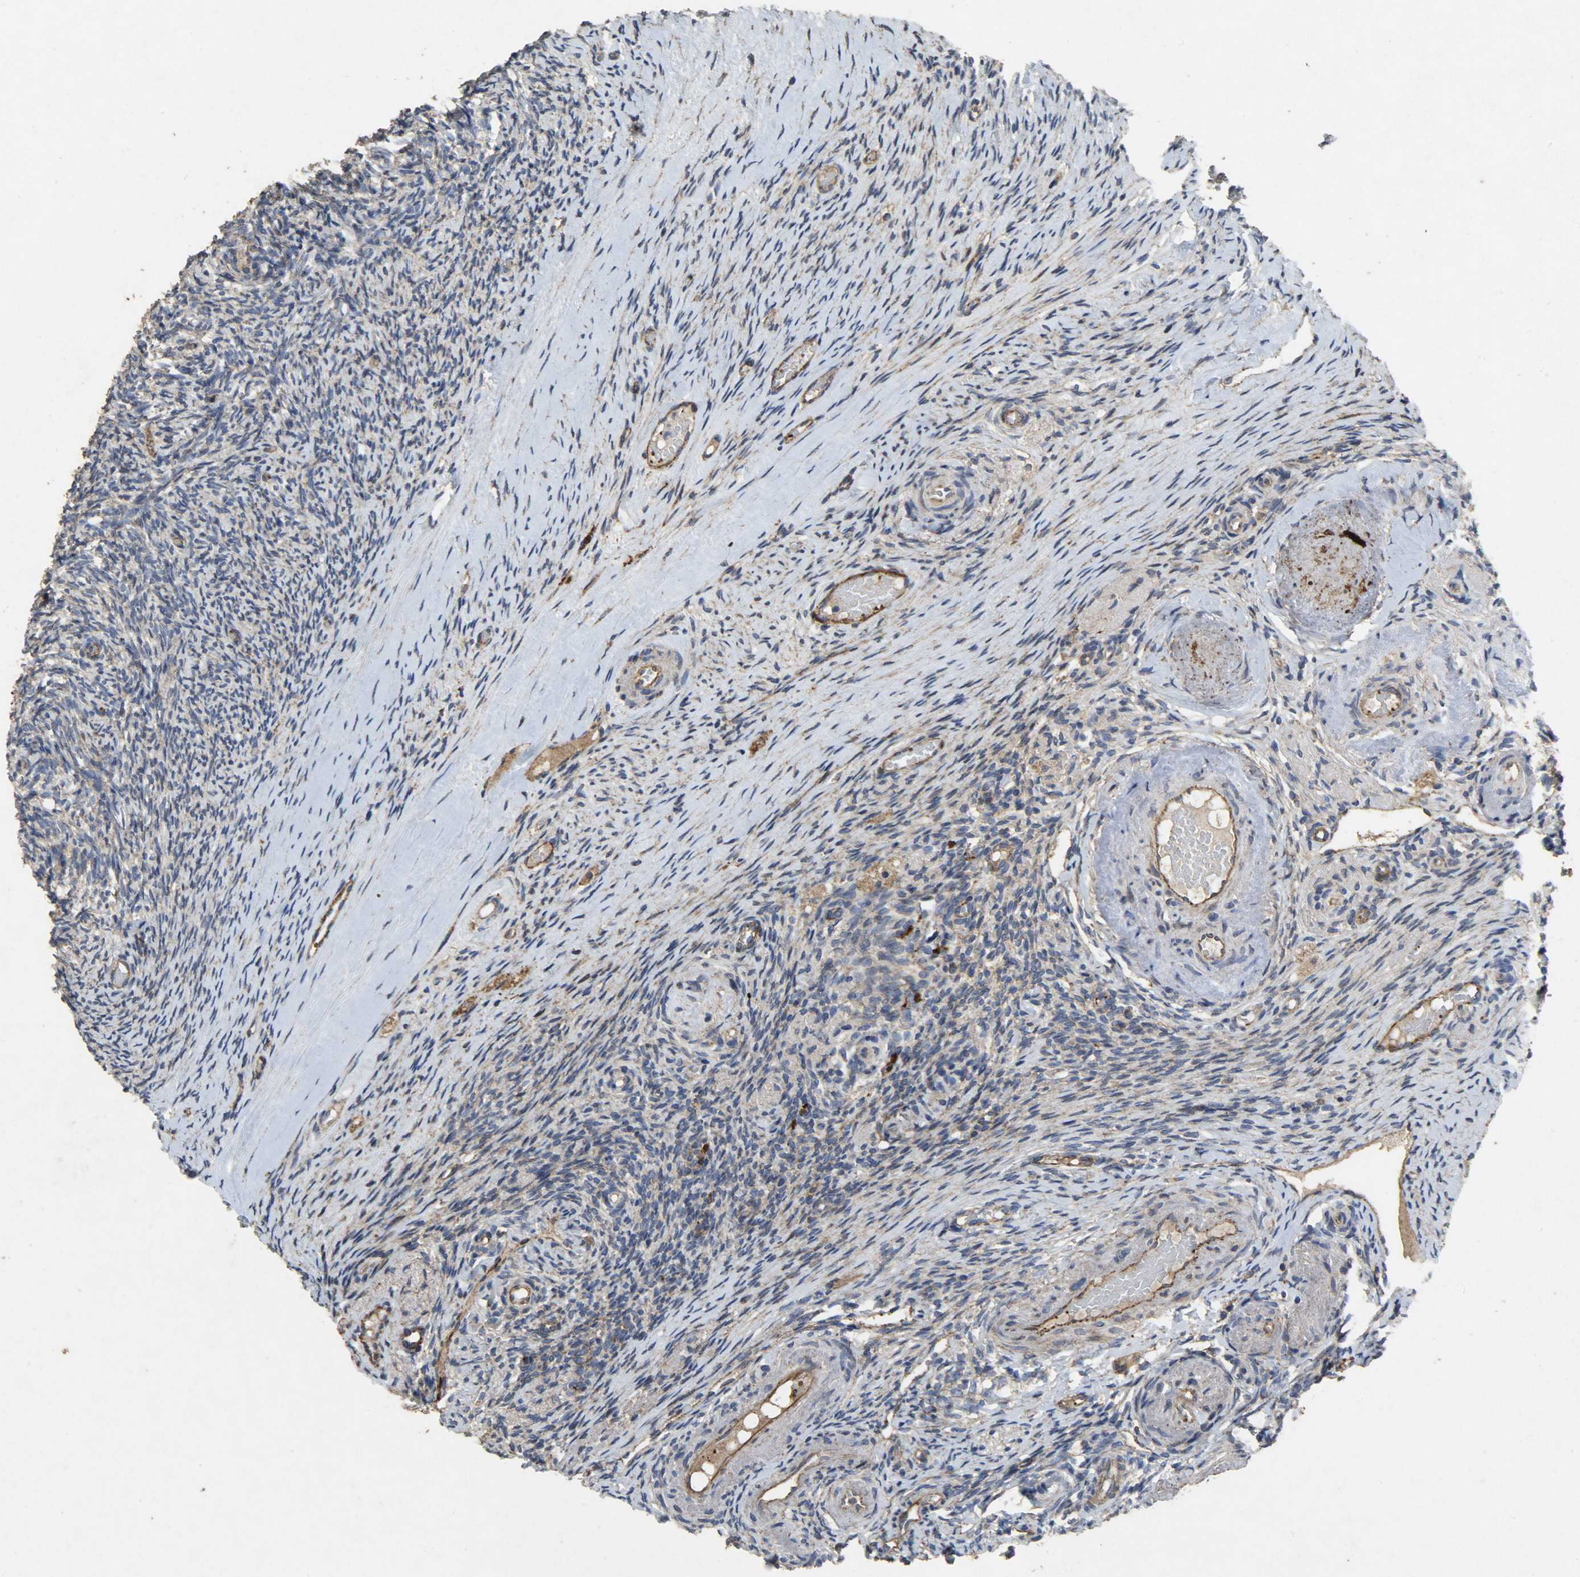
{"staining": {"intensity": "moderate", "quantity": "25%-75%", "location": "cytoplasmic/membranous"}, "tissue": "ovary", "cell_type": "Ovarian stroma cells", "image_type": "normal", "snomed": [{"axis": "morphology", "description": "Normal tissue, NOS"}, {"axis": "topography", "description": "Ovary"}], "caption": "The immunohistochemical stain highlights moderate cytoplasmic/membranous positivity in ovarian stroma cells of benign ovary. (brown staining indicates protein expression, while blue staining denotes nuclei).", "gene": "TPM4", "patient": {"sex": "female", "age": 60}}